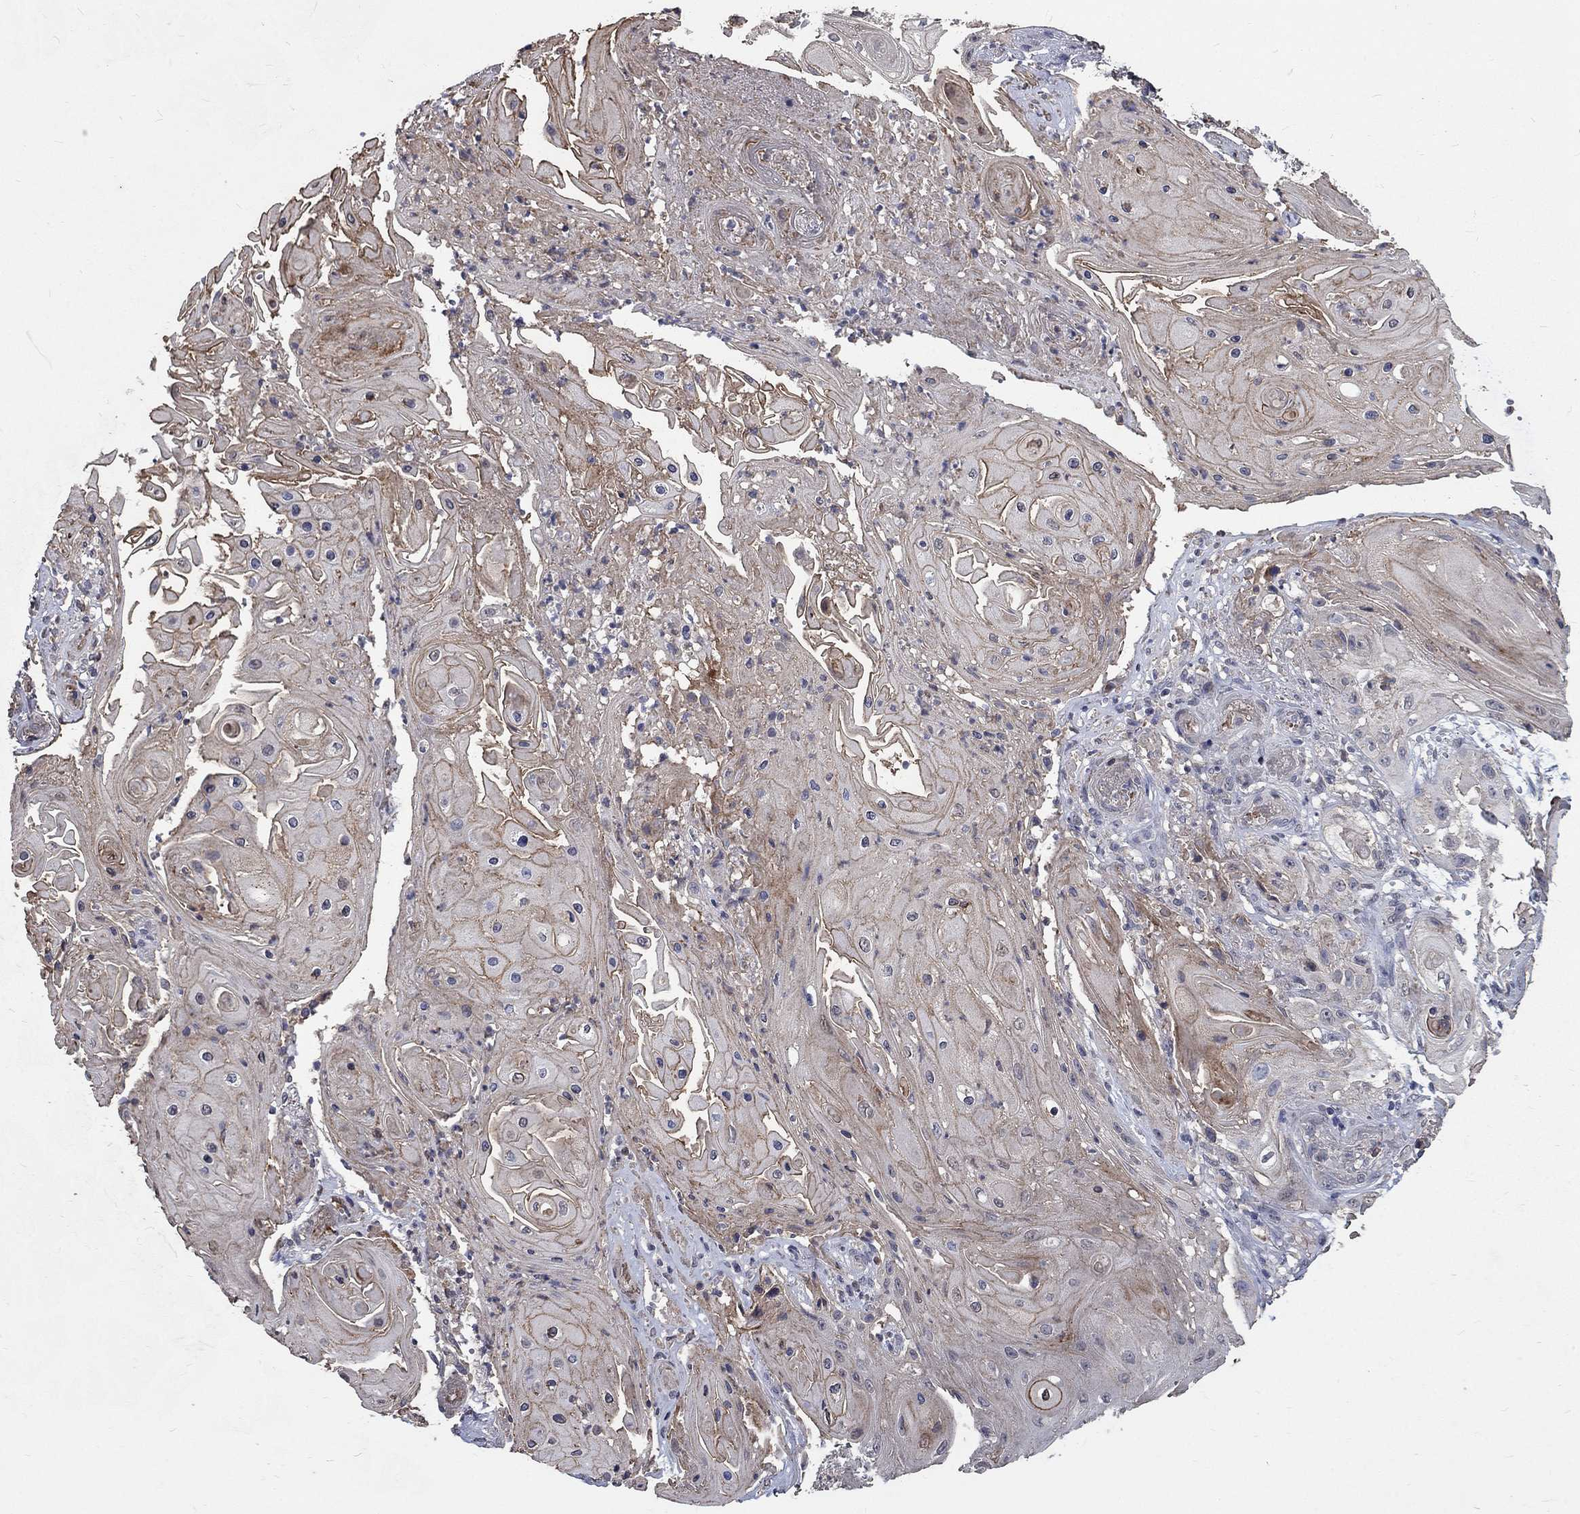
{"staining": {"intensity": "negative", "quantity": "none", "location": "none"}, "tissue": "skin cancer", "cell_type": "Tumor cells", "image_type": "cancer", "snomed": [{"axis": "morphology", "description": "Squamous cell carcinoma, NOS"}, {"axis": "topography", "description": "Skin"}], "caption": "IHC of skin squamous cell carcinoma displays no positivity in tumor cells.", "gene": "CHST5", "patient": {"sex": "male", "age": 62}}